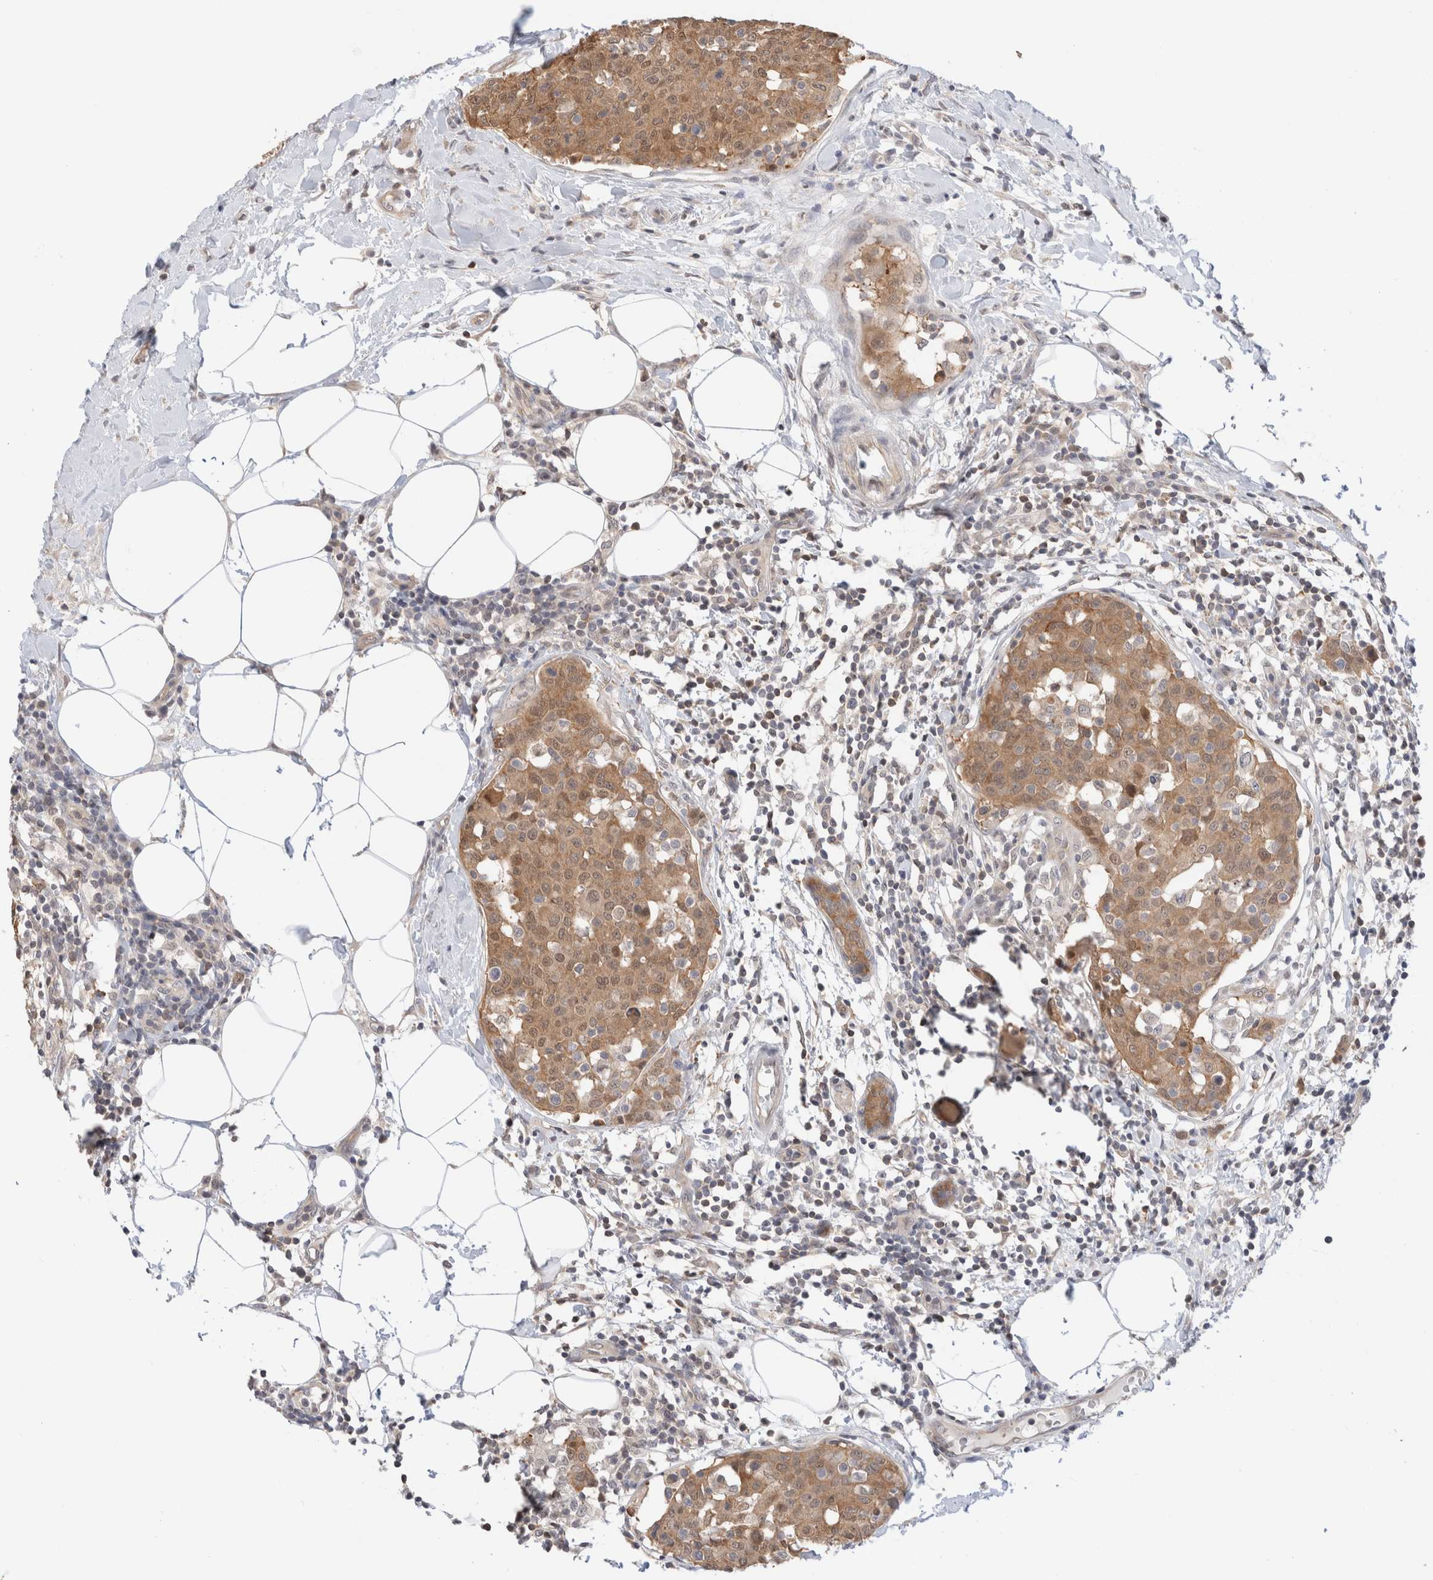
{"staining": {"intensity": "moderate", "quantity": ">75%", "location": "cytoplasmic/membranous"}, "tissue": "breast cancer", "cell_type": "Tumor cells", "image_type": "cancer", "snomed": [{"axis": "morphology", "description": "Normal tissue, NOS"}, {"axis": "morphology", "description": "Duct carcinoma"}, {"axis": "topography", "description": "Breast"}], "caption": "Immunohistochemistry (IHC) micrograph of neoplastic tissue: breast cancer (intraductal carcinoma) stained using immunohistochemistry (IHC) displays medium levels of moderate protein expression localized specifically in the cytoplasmic/membranous of tumor cells, appearing as a cytoplasmic/membranous brown color.", "gene": "C17orf97", "patient": {"sex": "female", "age": 37}}